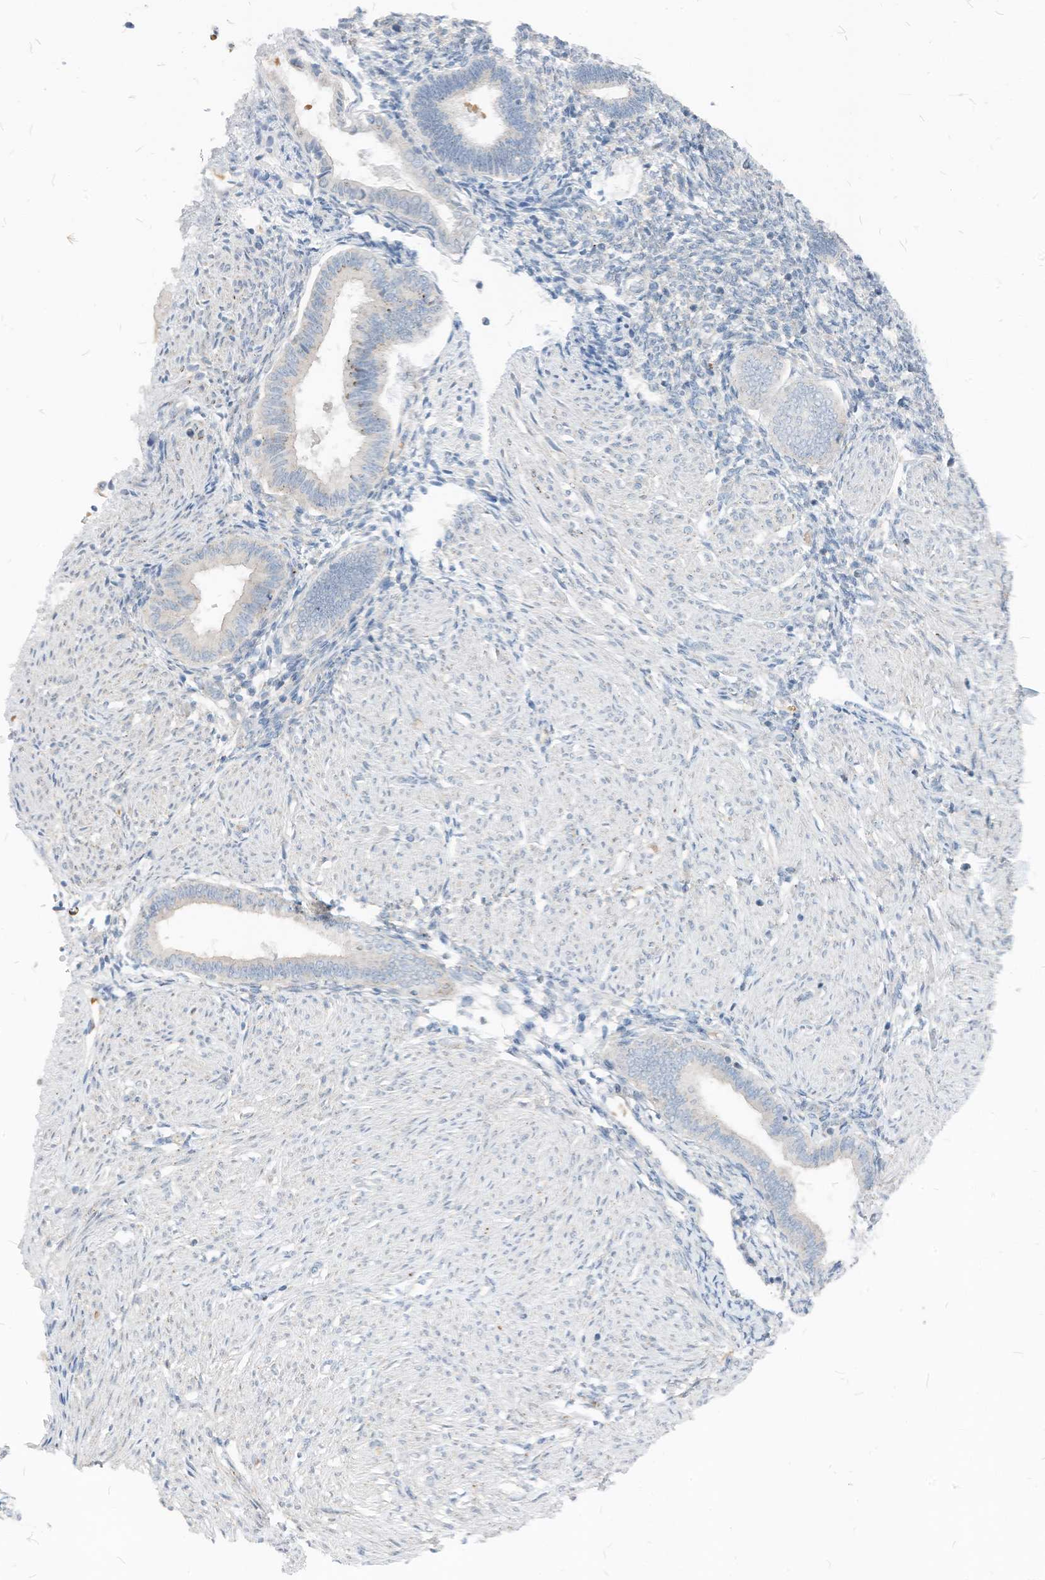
{"staining": {"intensity": "negative", "quantity": "none", "location": "none"}, "tissue": "endometrium", "cell_type": "Cells in endometrial stroma", "image_type": "normal", "snomed": [{"axis": "morphology", "description": "Normal tissue, NOS"}, {"axis": "topography", "description": "Endometrium"}], "caption": "This is a photomicrograph of IHC staining of unremarkable endometrium, which shows no staining in cells in endometrial stroma. (DAB (3,3'-diaminobenzidine) IHC visualized using brightfield microscopy, high magnification).", "gene": "CHMP2B", "patient": {"sex": "female", "age": 53}}